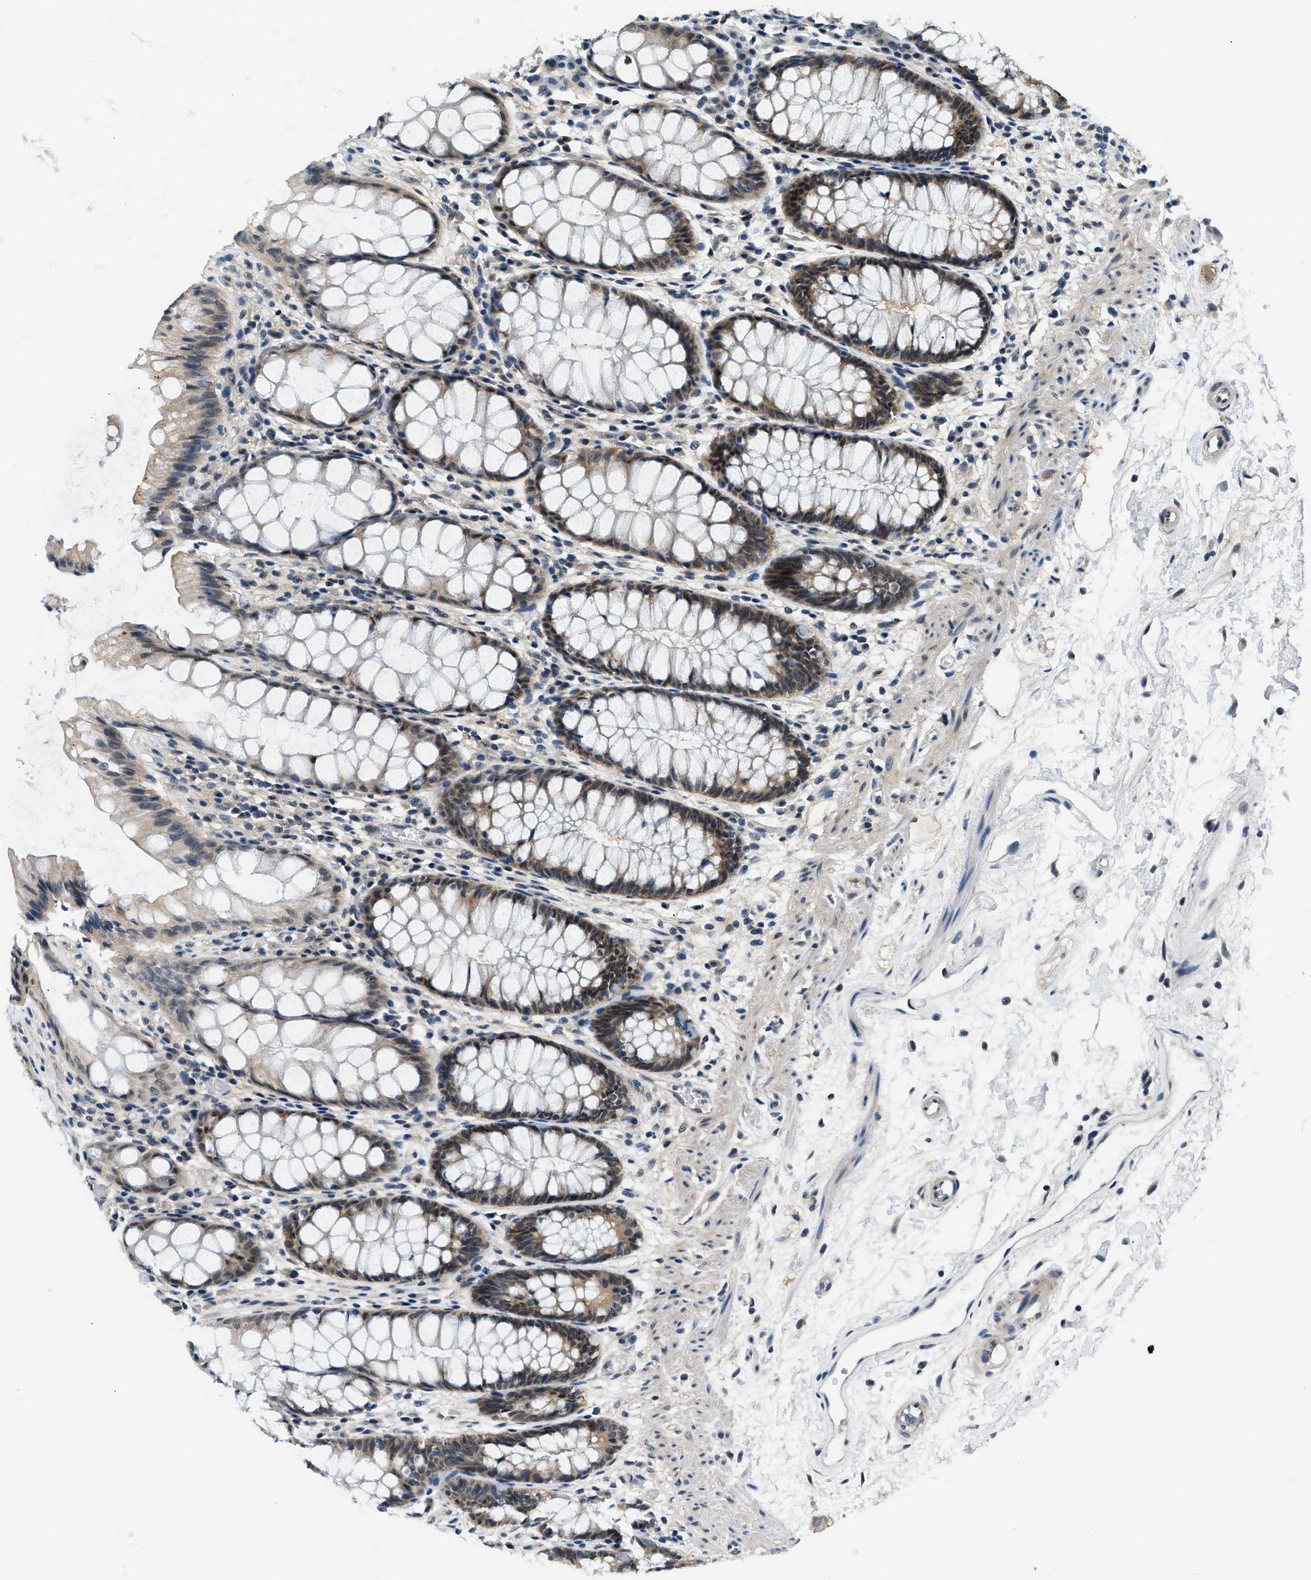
{"staining": {"intensity": "strong", "quantity": ">75%", "location": "cytoplasmic/membranous"}, "tissue": "rectum", "cell_type": "Glandular cells", "image_type": "normal", "snomed": [{"axis": "morphology", "description": "Normal tissue, NOS"}, {"axis": "topography", "description": "Rectum"}], "caption": "Strong cytoplasmic/membranous staining for a protein is identified in about >75% of glandular cells of normal rectum using immunohistochemistry (IHC).", "gene": "SMAD4", "patient": {"sex": "male", "age": 64}}